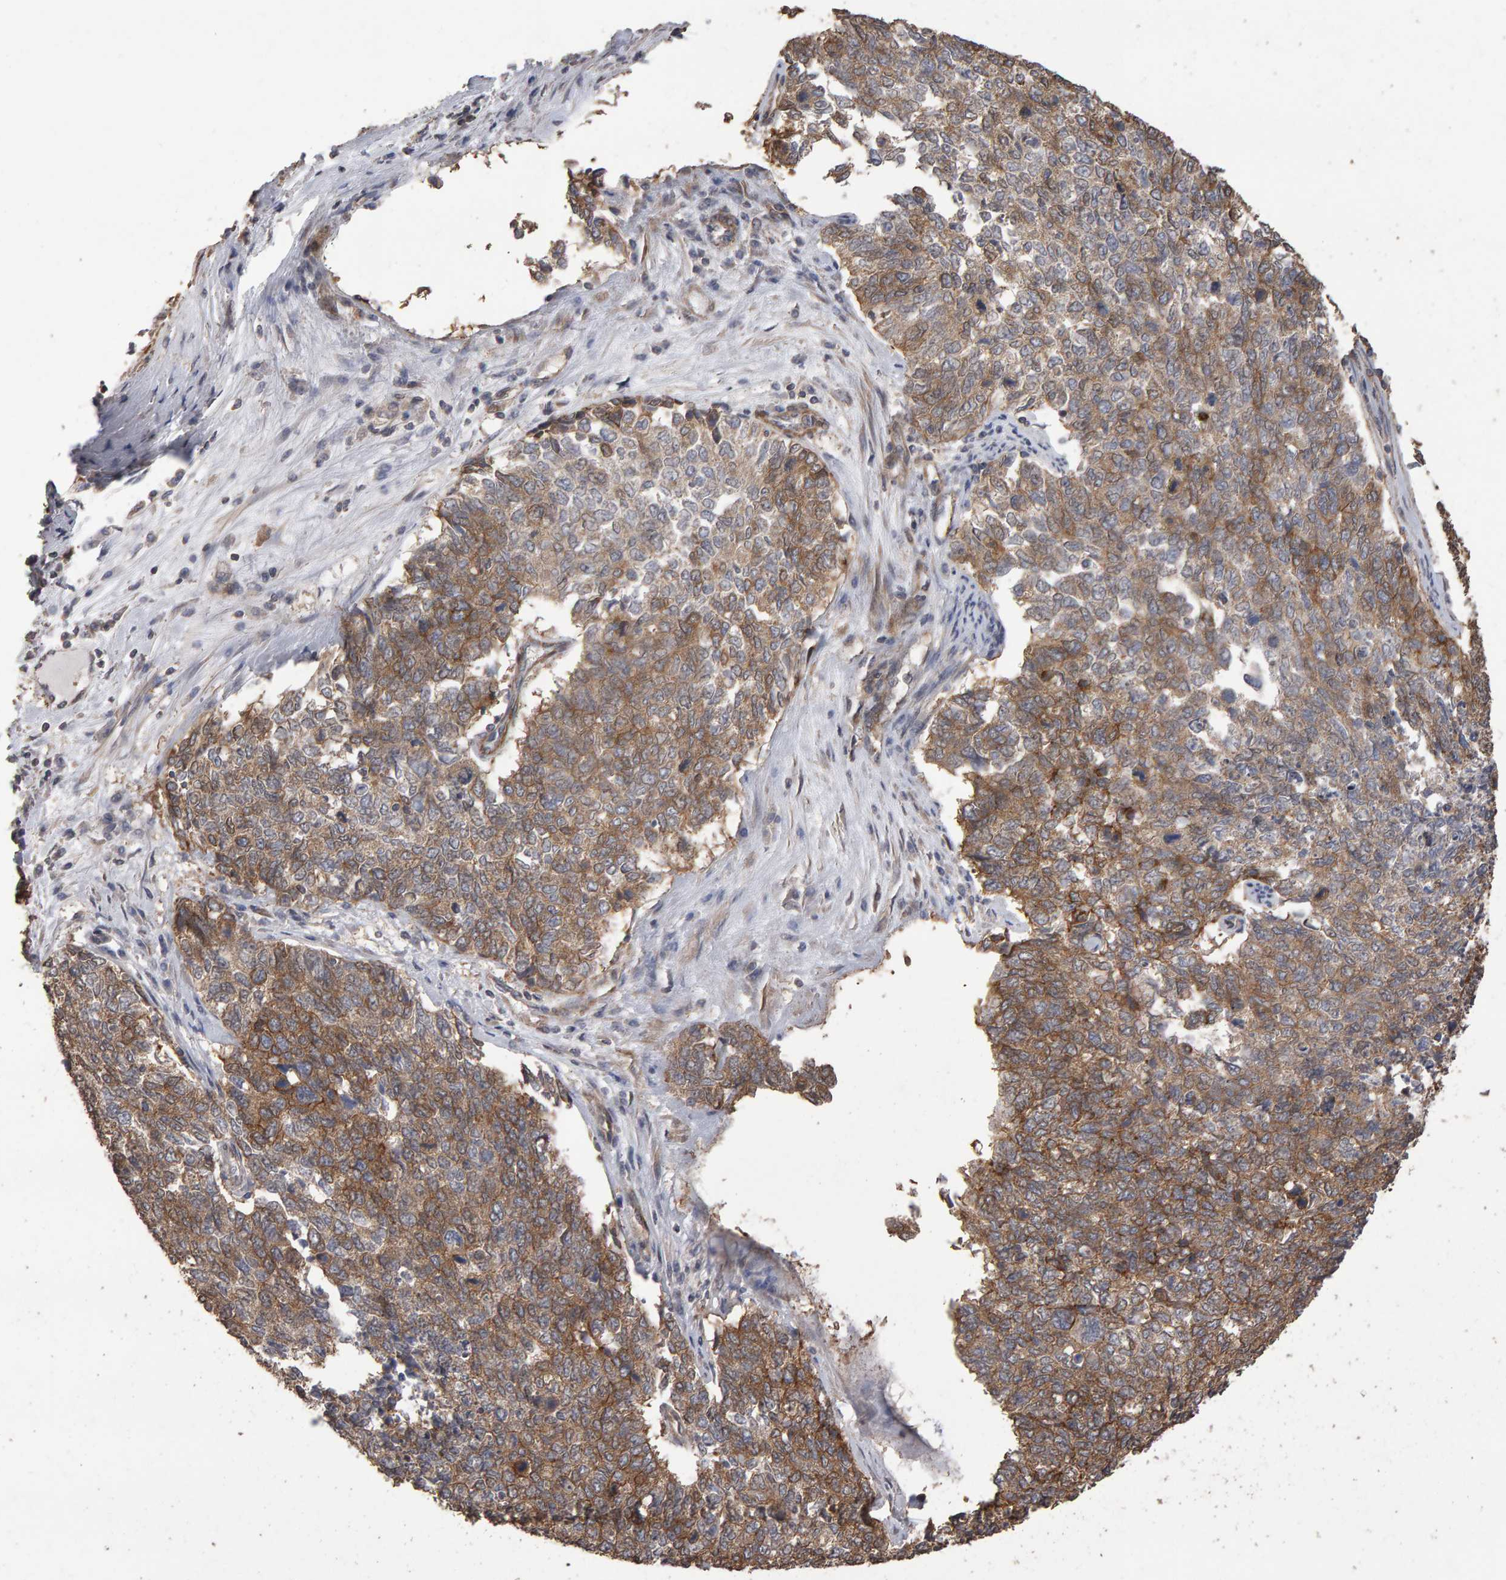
{"staining": {"intensity": "moderate", "quantity": ">75%", "location": "cytoplasmic/membranous"}, "tissue": "cervical cancer", "cell_type": "Tumor cells", "image_type": "cancer", "snomed": [{"axis": "morphology", "description": "Squamous cell carcinoma, NOS"}, {"axis": "topography", "description": "Cervix"}], "caption": "Brown immunohistochemical staining in human cervical cancer shows moderate cytoplasmic/membranous expression in approximately >75% of tumor cells. Using DAB (3,3'-diaminobenzidine) (brown) and hematoxylin (blue) stains, captured at high magnification using brightfield microscopy.", "gene": "SCRIB", "patient": {"sex": "female", "age": 63}}